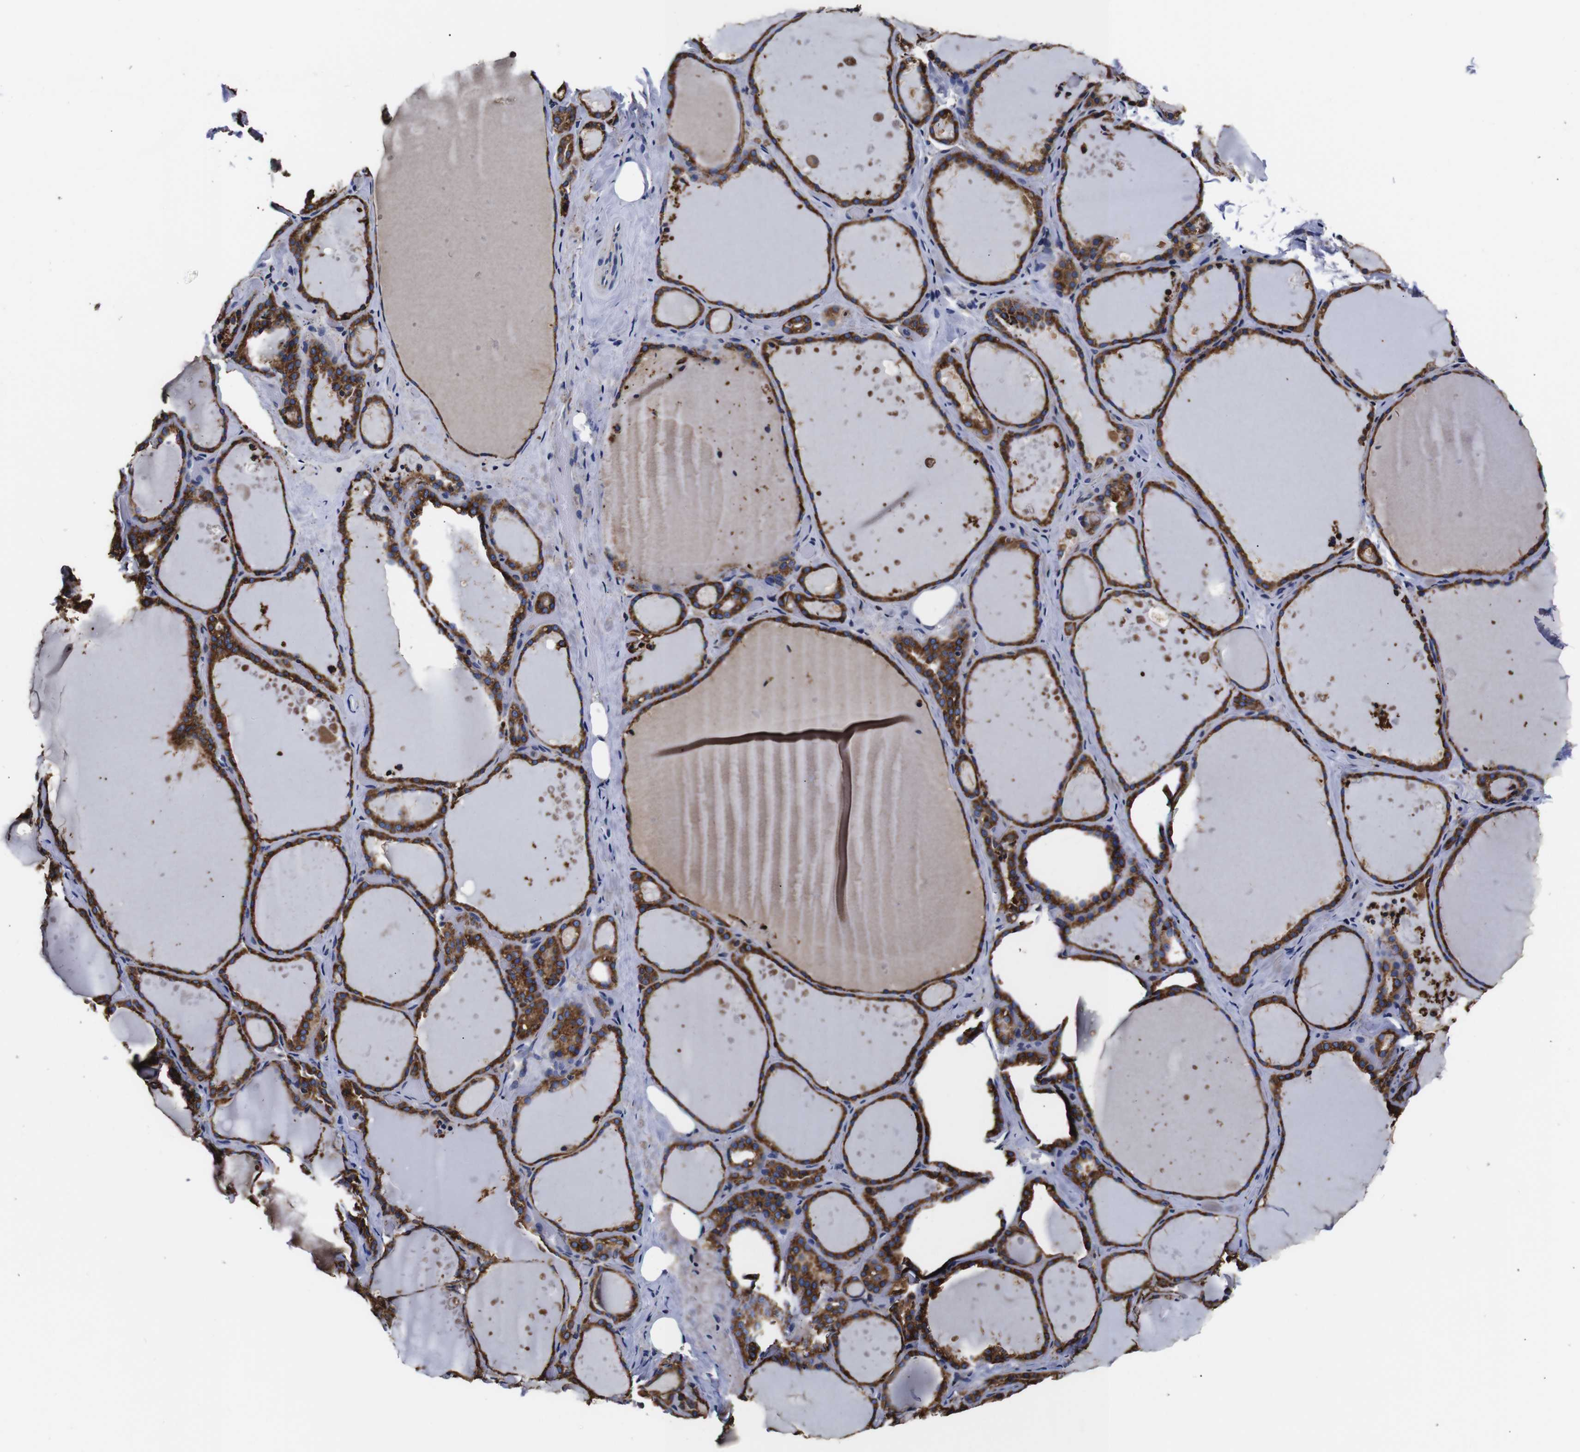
{"staining": {"intensity": "strong", "quantity": ">75%", "location": "cytoplasmic/membranous"}, "tissue": "thyroid gland", "cell_type": "Glandular cells", "image_type": "normal", "snomed": [{"axis": "morphology", "description": "Normal tissue, NOS"}, {"axis": "topography", "description": "Thyroid gland"}], "caption": "Thyroid gland stained with DAB (3,3'-diaminobenzidine) IHC exhibits high levels of strong cytoplasmic/membranous positivity in about >75% of glandular cells. The staining was performed using DAB (3,3'-diaminobenzidine) to visualize the protein expression in brown, while the nuclei were stained in blue with hematoxylin (Magnification: 20x).", "gene": "PPIB", "patient": {"sex": "female", "age": 44}}